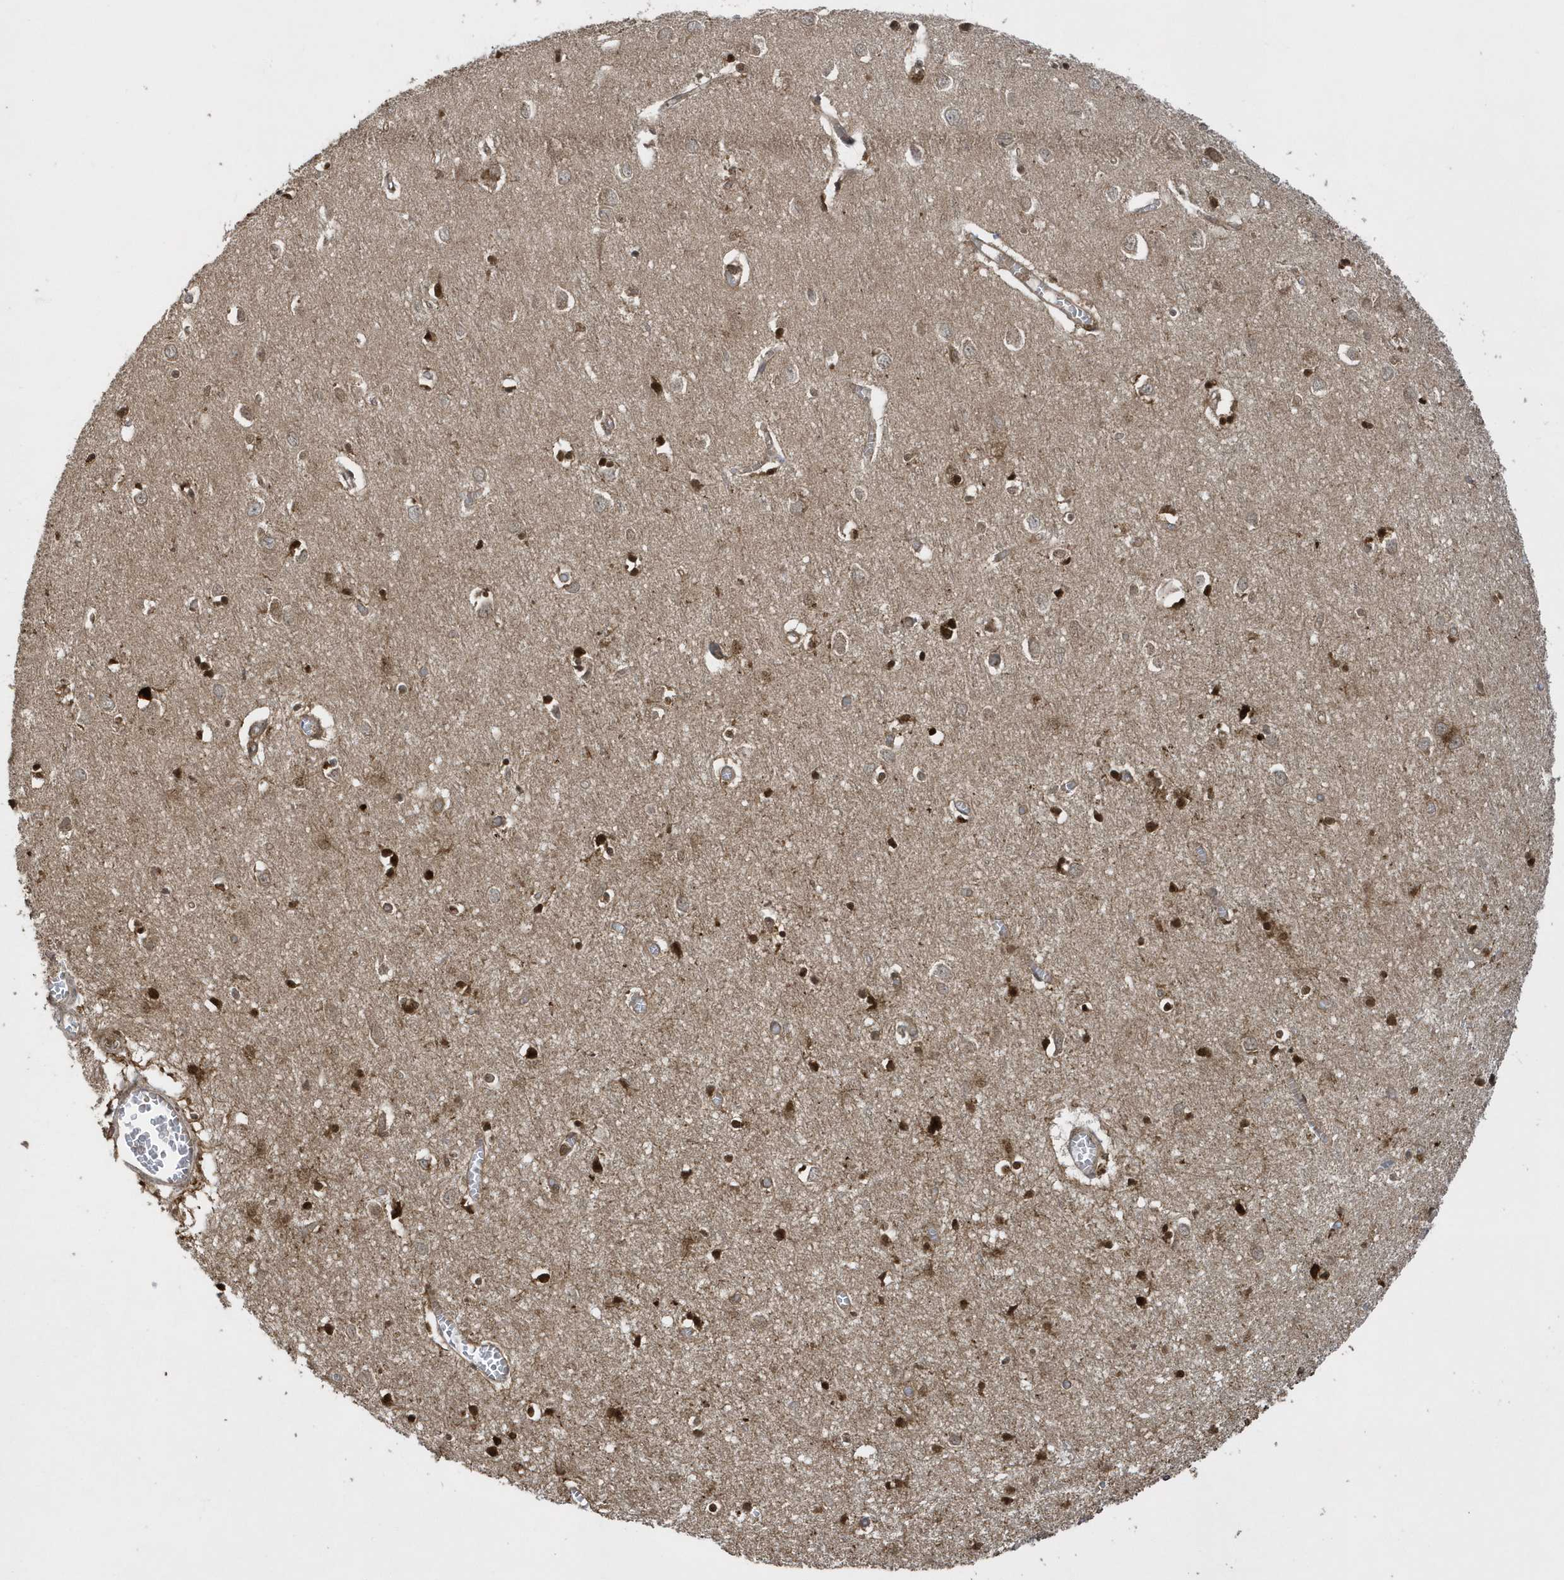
{"staining": {"intensity": "moderate", "quantity": ">75%", "location": "cytoplasmic/membranous"}, "tissue": "cerebral cortex", "cell_type": "Endothelial cells", "image_type": "normal", "snomed": [{"axis": "morphology", "description": "Normal tissue, NOS"}, {"axis": "topography", "description": "Cerebral cortex"}], "caption": "Protein staining of benign cerebral cortex demonstrates moderate cytoplasmic/membranous expression in about >75% of endothelial cells.", "gene": "STAMBP", "patient": {"sex": "female", "age": 64}}